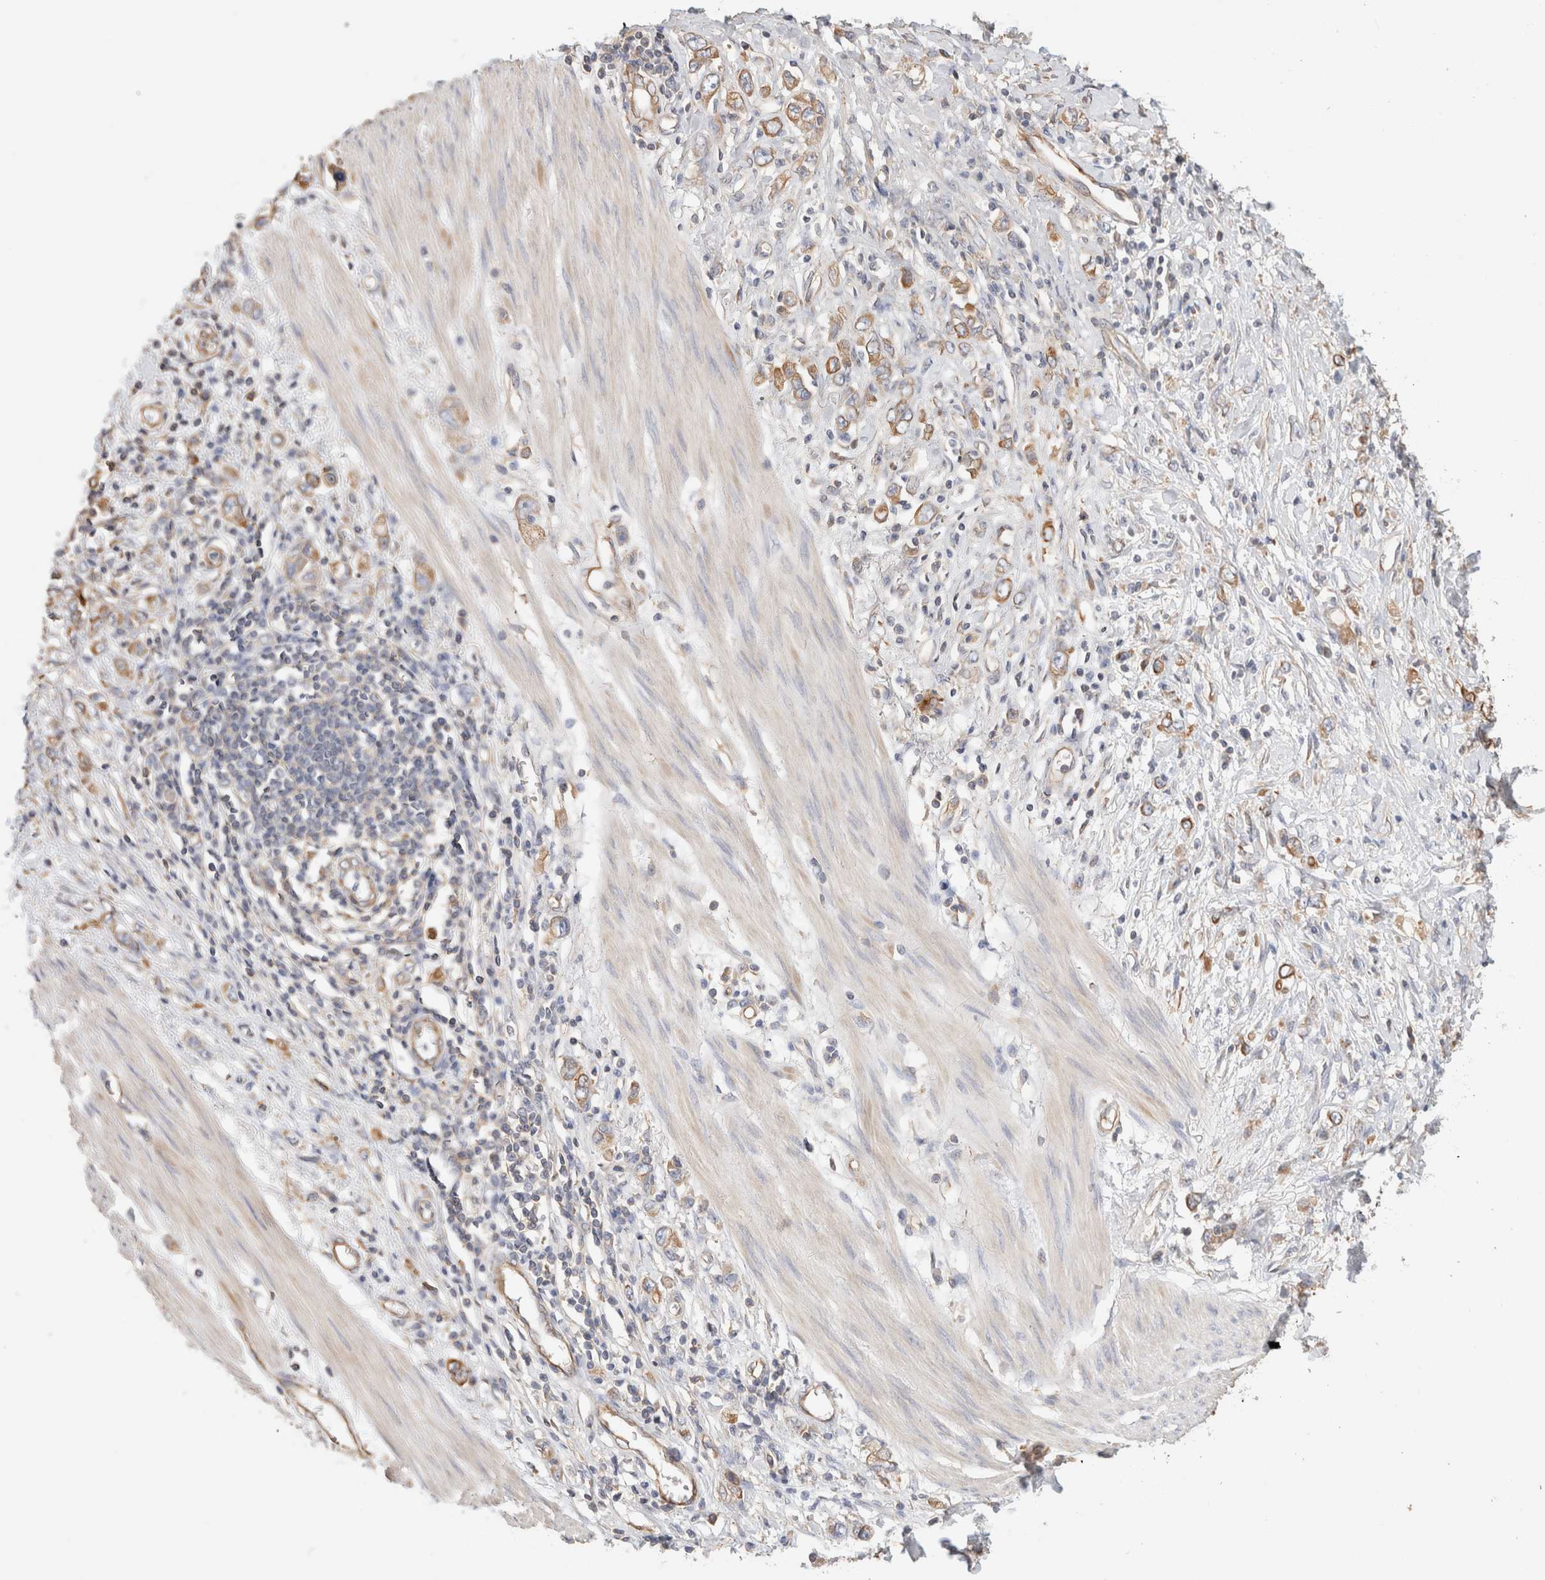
{"staining": {"intensity": "moderate", "quantity": ">75%", "location": "cytoplasmic/membranous"}, "tissue": "stomach cancer", "cell_type": "Tumor cells", "image_type": "cancer", "snomed": [{"axis": "morphology", "description": "Adenocarcinoma, NOS"}, {"axis": "topography", "description": "Stomach"}], "caption": "DAB immunohistochemical staining of human adenocarcinoma (stomach) shows moderate cytoplasmic/membranous protein expression in about >75% of tumor cells.", "gene": "PROS1", "patient": {"sex": "female", "age": 76}}